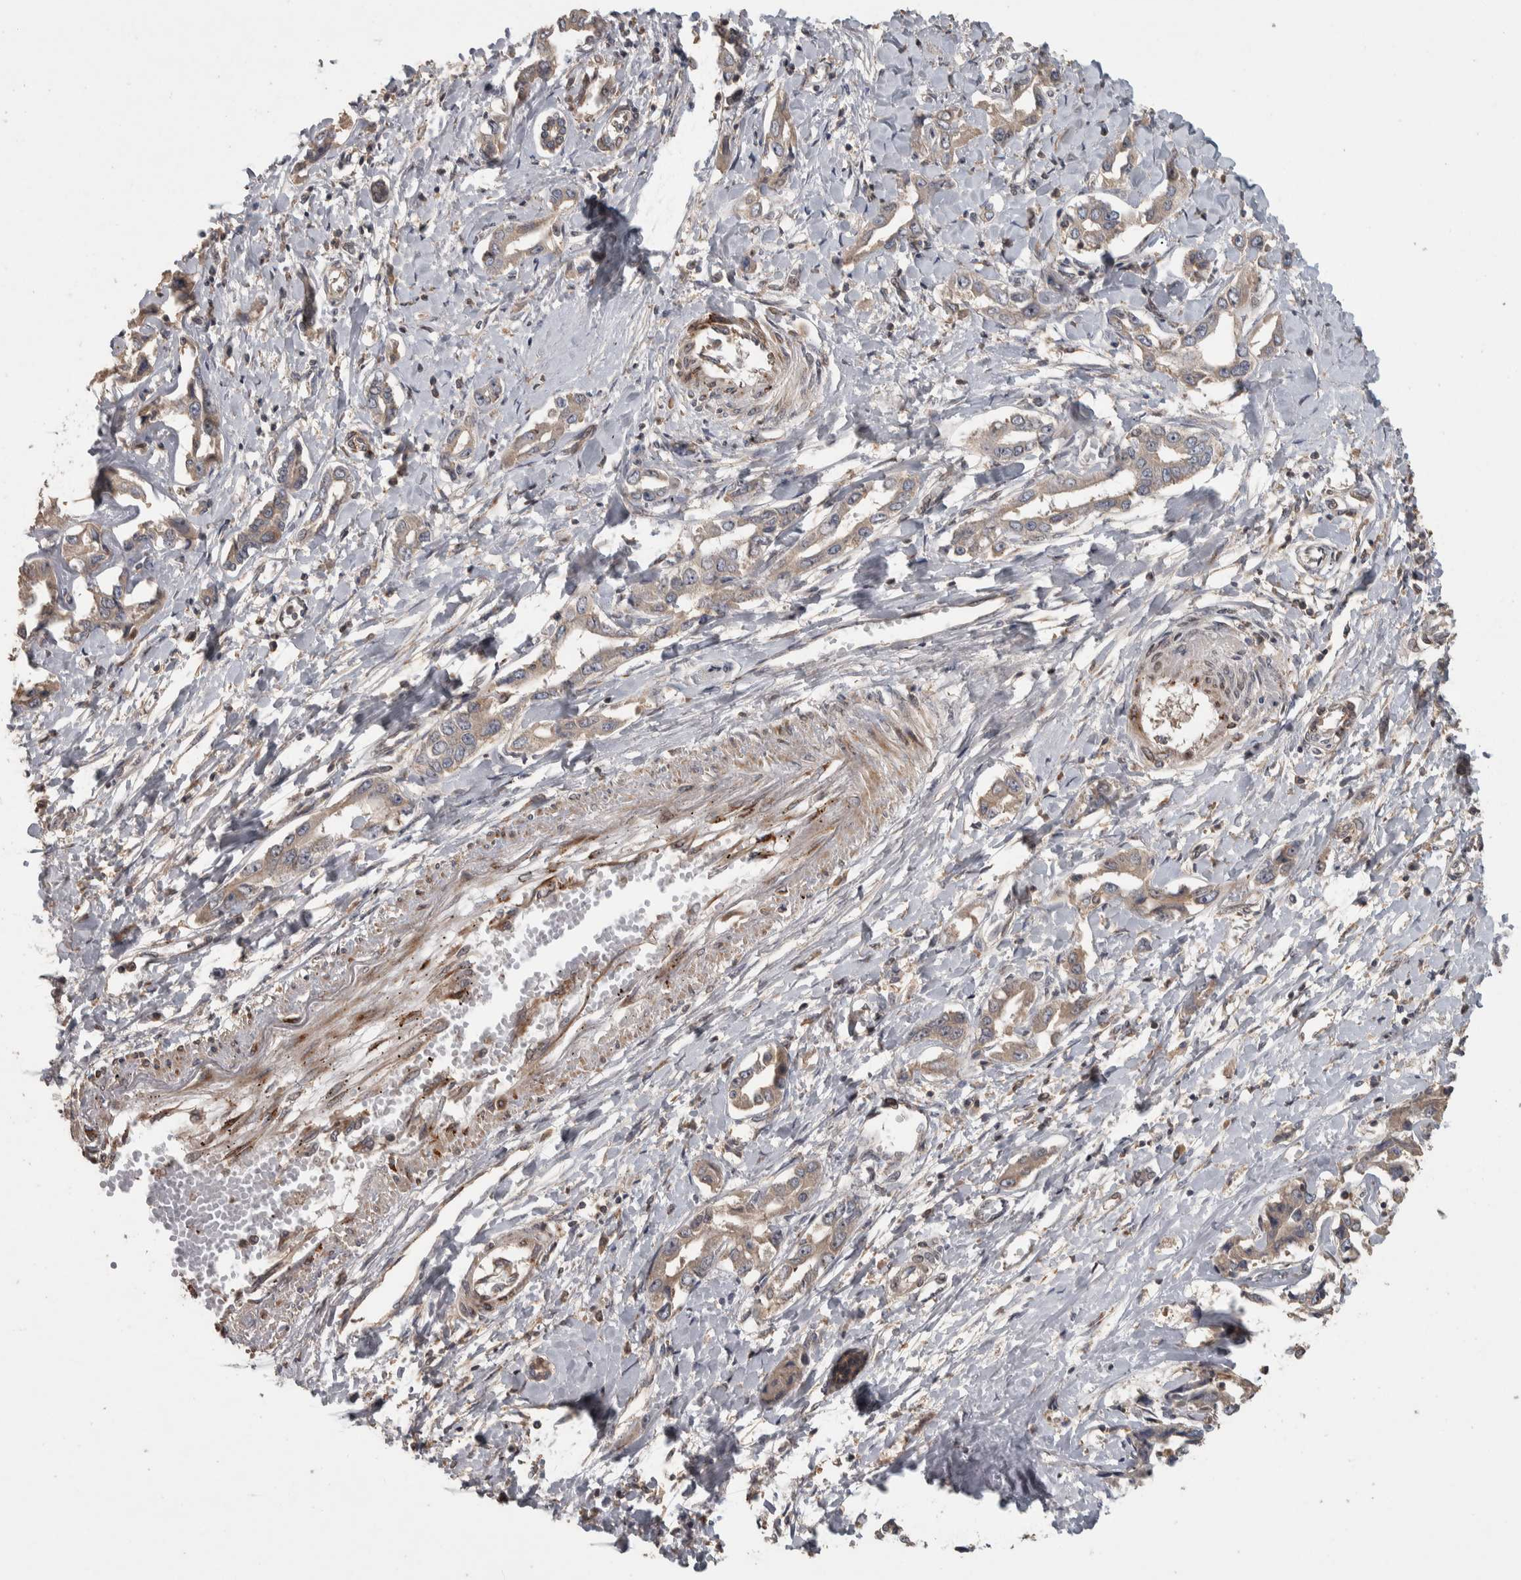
{"staining": {"intensity": "weak", "quantity": ">75%", "location": "cytoplasmic/membranous"}, "tissue": "liver cancer", "cell_type": "Tumor cells", "image_type": "cancer", "snomed": [{"axis": "morphology", "description": "Cholangiocarcinoma"}, {"axis": "topography", "description": "Liver"}], "caption": "This photomicrograph shows IHC staining of liver cancer (cholangiocarcinoma), with low weak cytoplasmic/membranous positivity in approximately >75% of tumor cells.", "gene": "ERAL1", "patient": {"sex": "male", "age": 59}}